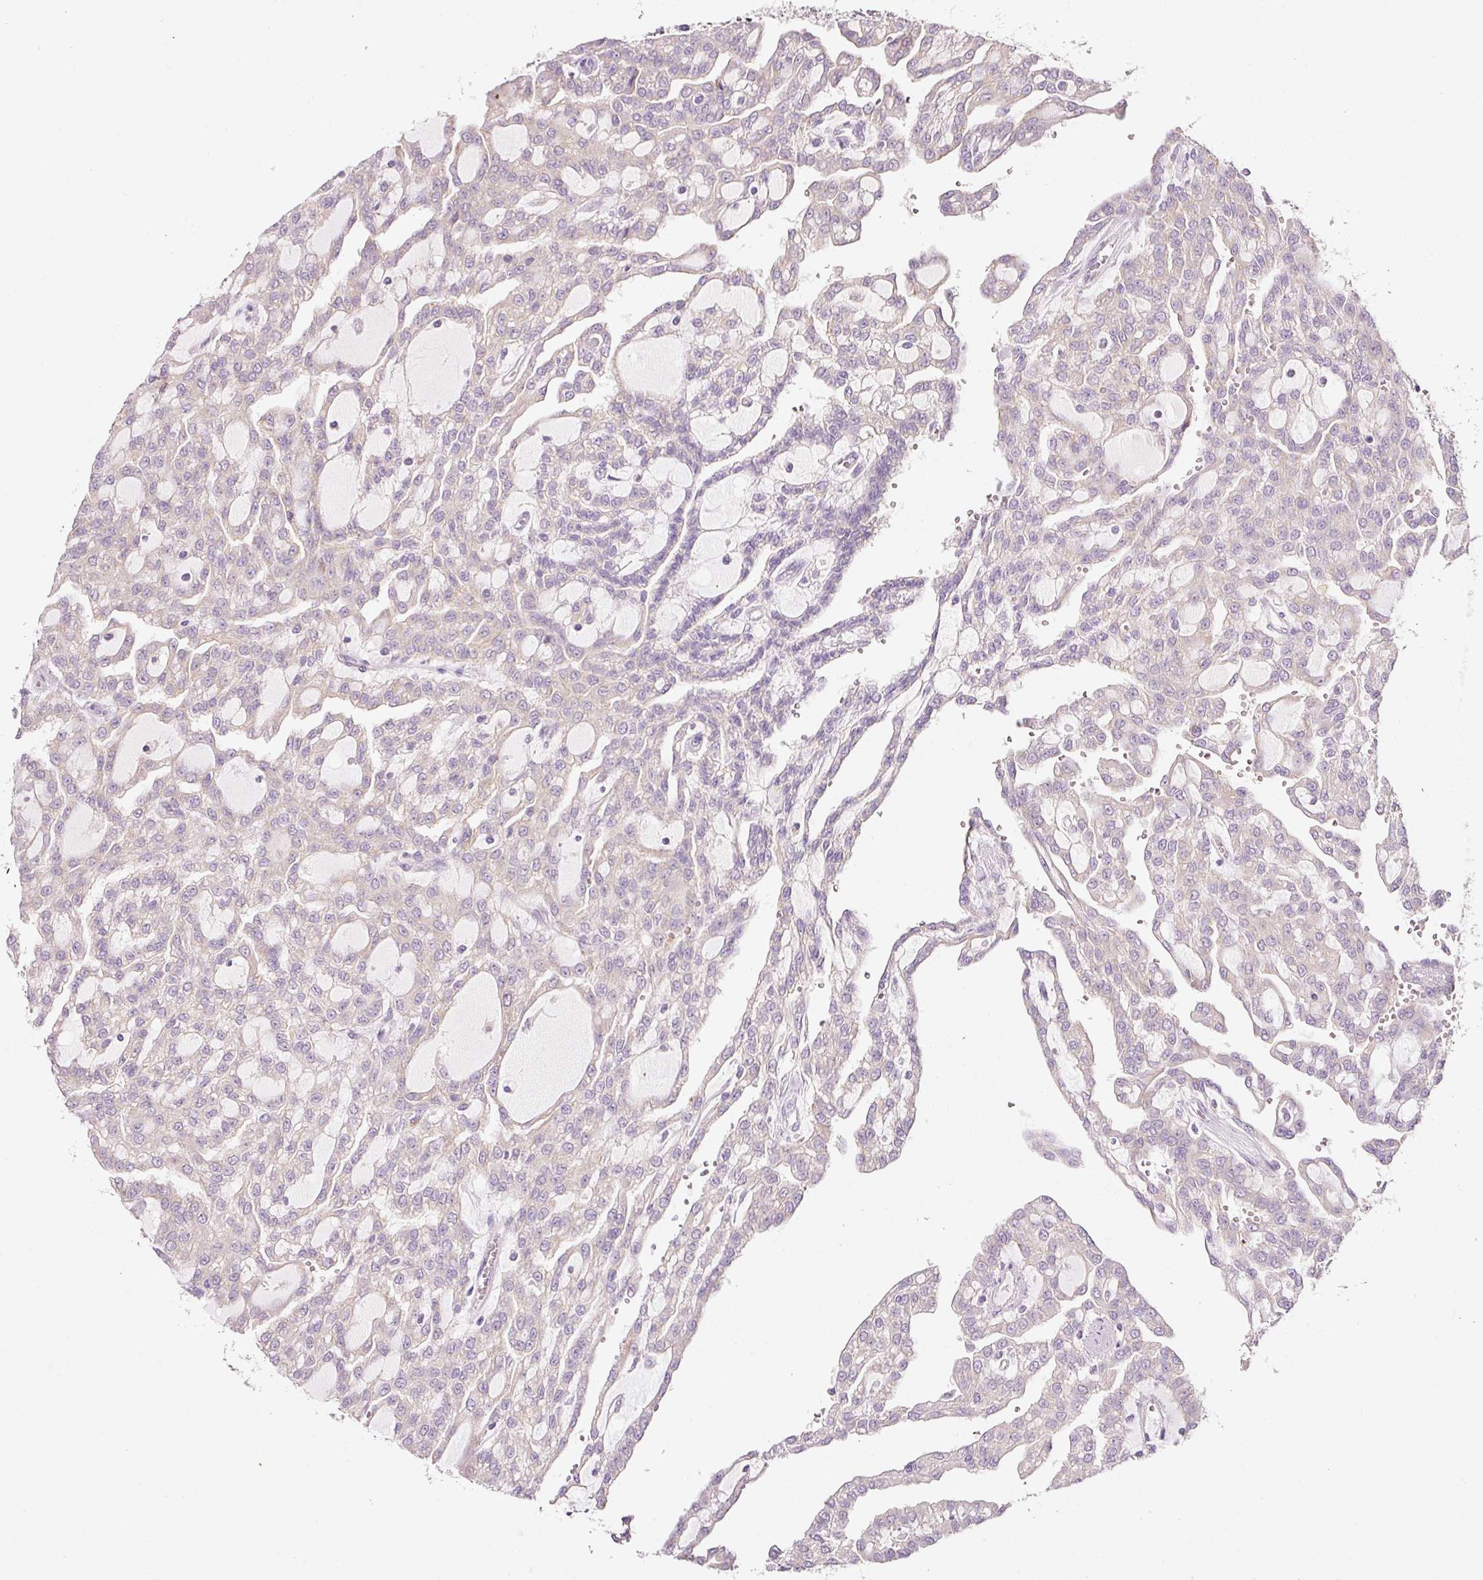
{"staining": {"intensity": "negative", "quantity": "none", "location": "none"}, "tissue": "renal cancer", "cell_type": "Tumor cells", "image_type": "cancer", "snomed": [{"axis": "morphology", "description": "Adenocarcinoma, NOS"}, {"axis": "topography", "description": "Kidney"}], "caption": "Renal cancer (adenocarcinoma) stained for a protein using IHC demonstrates no staining tumor cells.", "gene": "RNF167", "patient": {"sex": "male", "age": 63}}